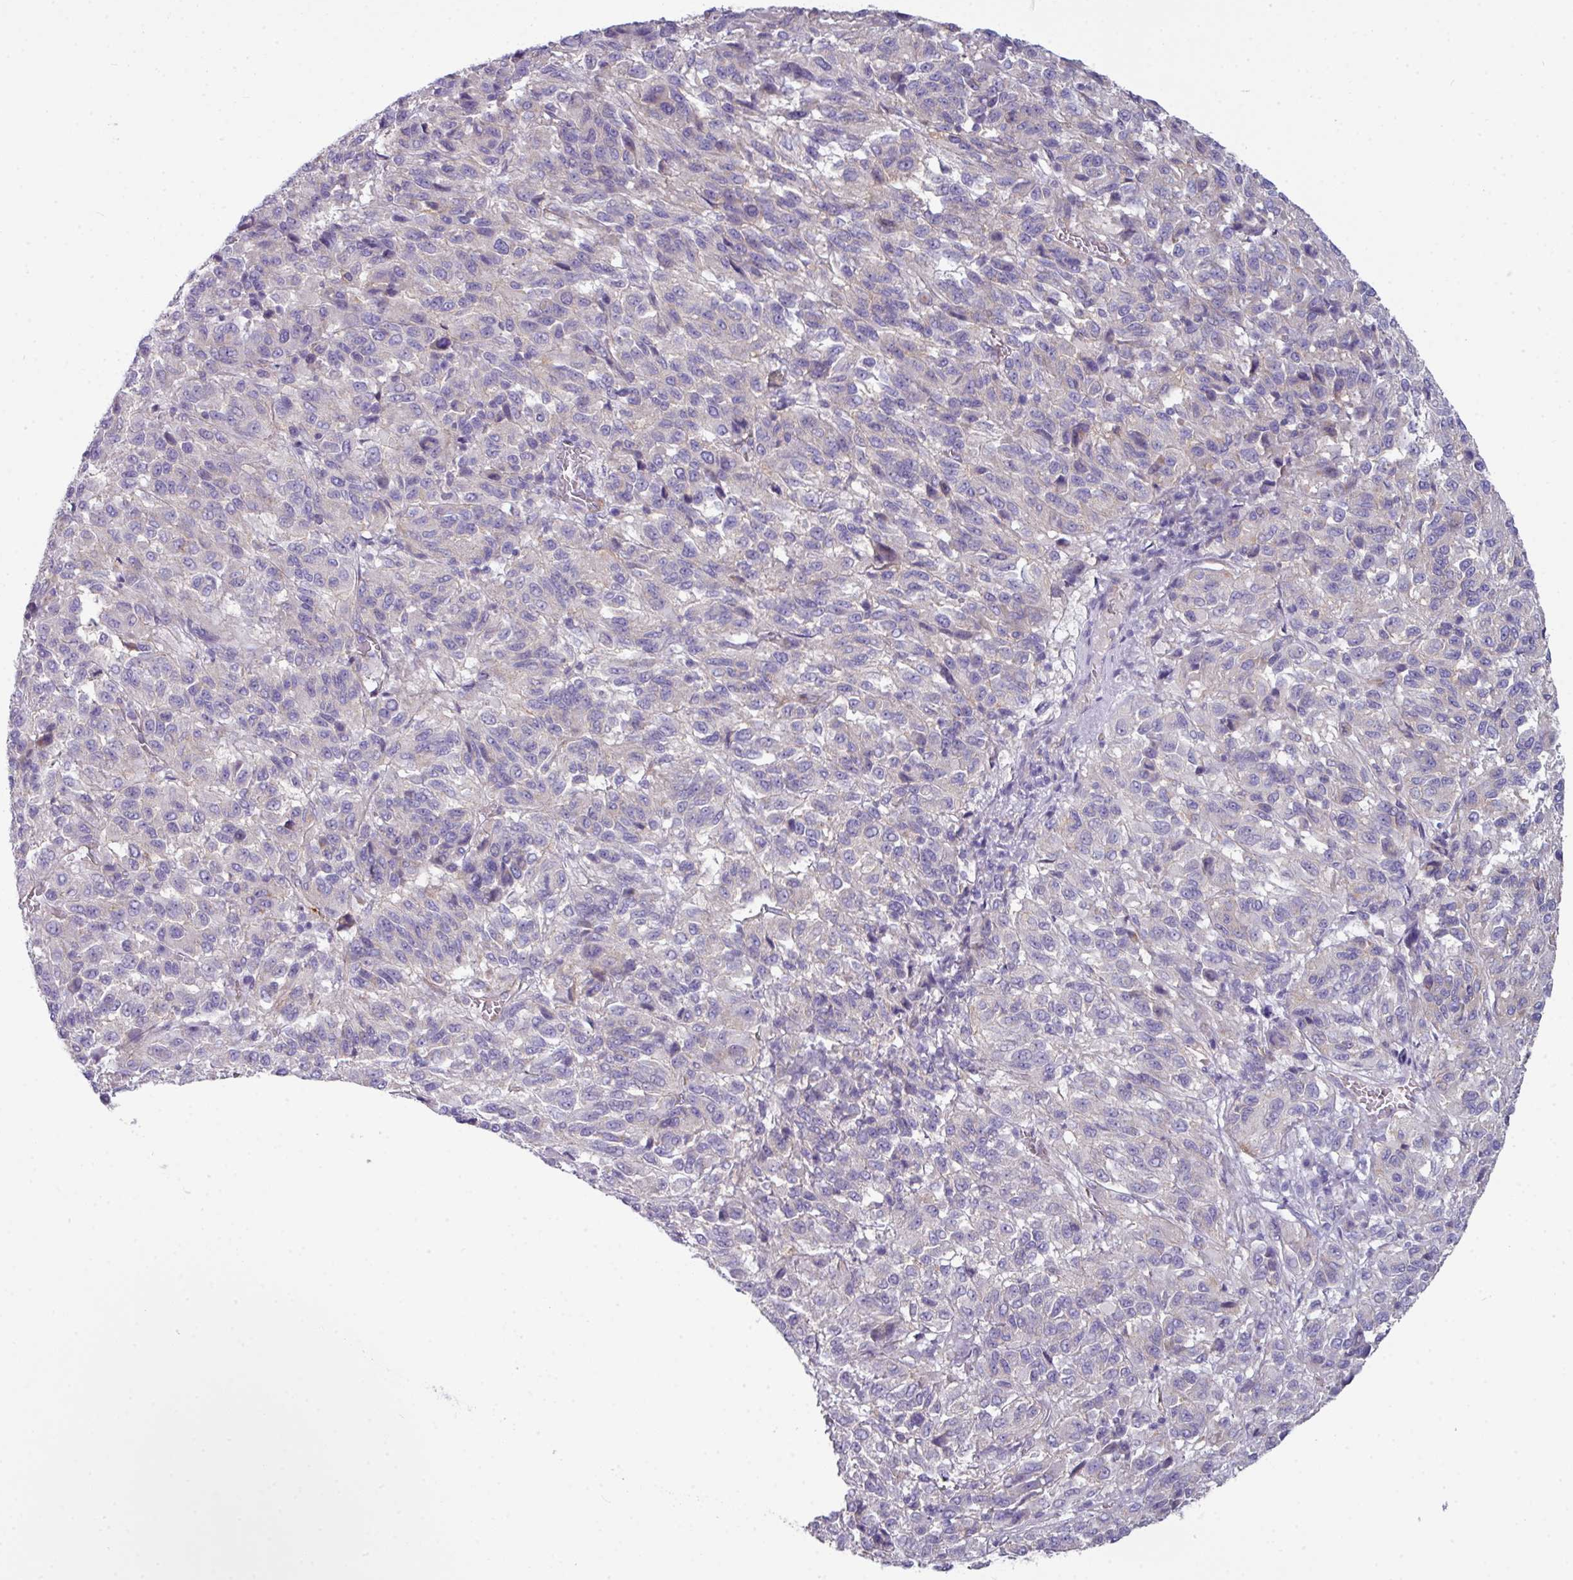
{"staining": {"intensity": "negative", "quantity": "none", "location": "none"}, "tissue": "melanoma", "cell_type": "Tumor cells", "image_type": "cancer", "snomed": [{"axis": "morphology", "description": "Malignant melanoma, Metastatic site"}, {"axis": "topography", "description": "Lung"}], "caption": "A histopathology image of human malignant melanoma (metastatic site) is negative for staining in tumor cells. (DAB (3,3'-diaminobenzidine) IHC with hematoxylin counter stain).", "gene": "ABCC5", "patient": {"sex": "male", "age": 64}}